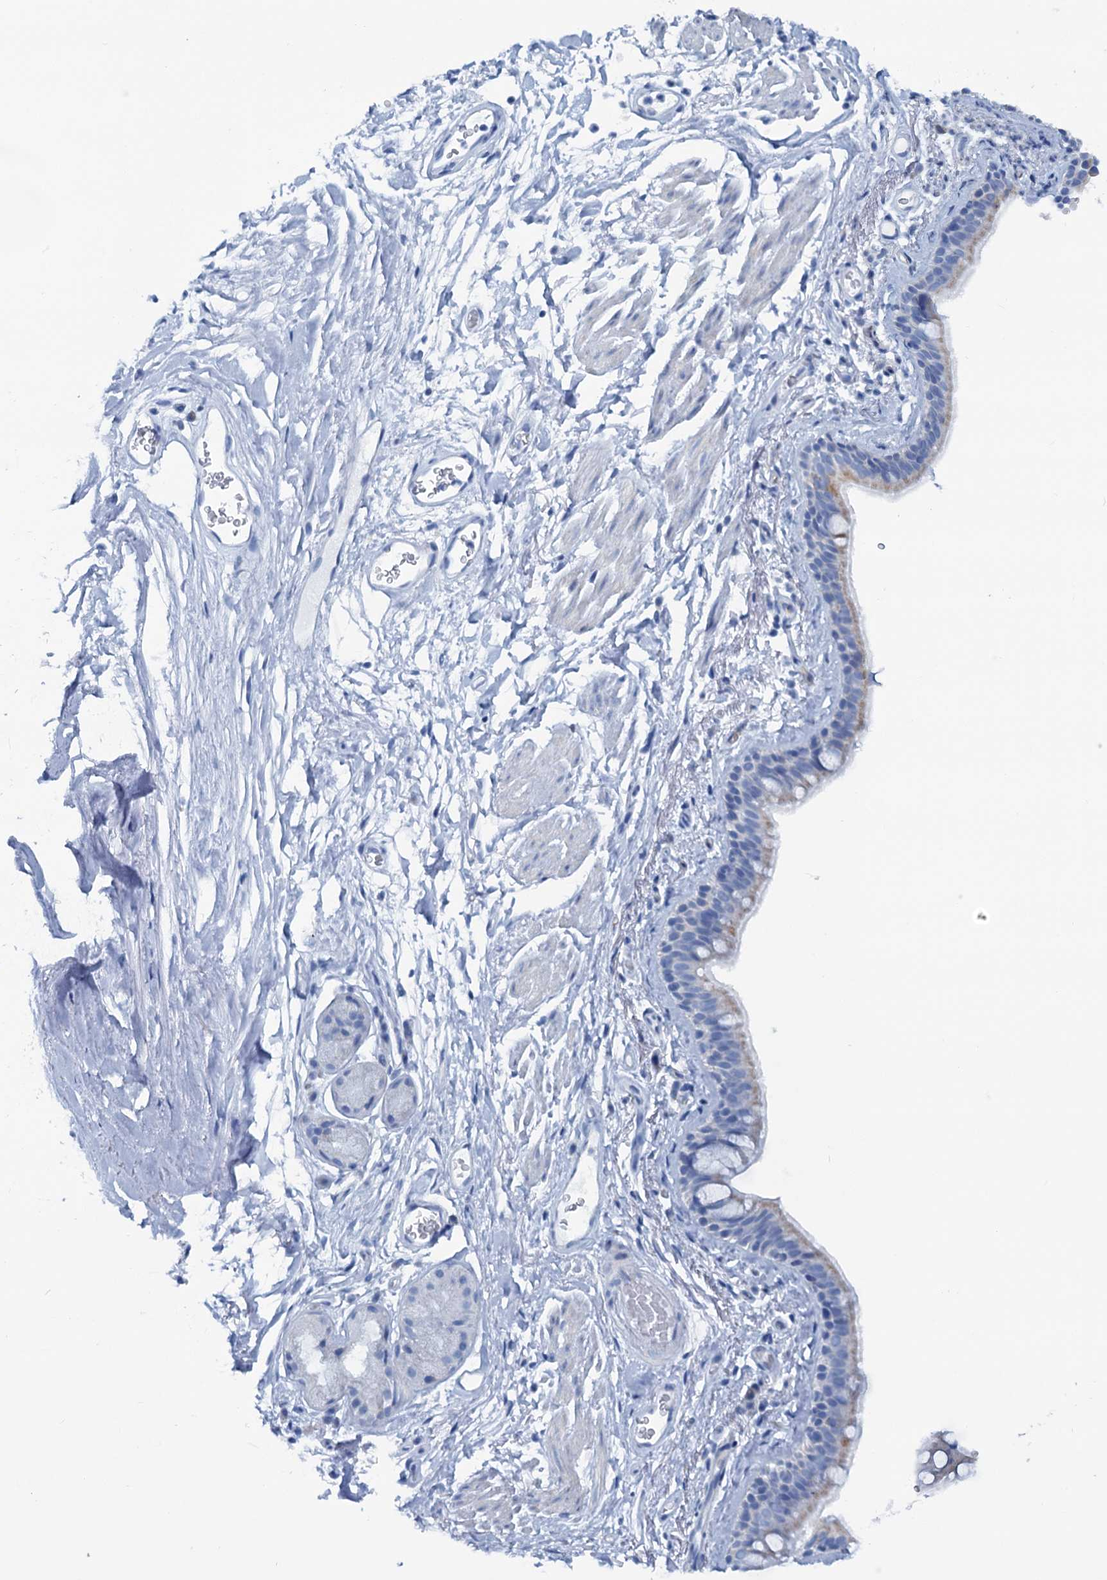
{"staining": {"intensity": "weak", "quantity": "<25%", "location": "cytoplasmic/membranous"}, "tissue": "bronchus", "cell_type": "Respiratory epithelial cells", "image_type": "normal", "snomed": [{"axis": "morphology", "description": "Normal tissue, NOS"}, {"axis": "topography", "description": "Cartilage tissue"}], "caption": "Immunohistochemical staining of benign human bronchus displays no significant expression in respiratory epithelial cells.", "gene": "SLC1A3", "patient": {"sex": "male", "age": 63}}